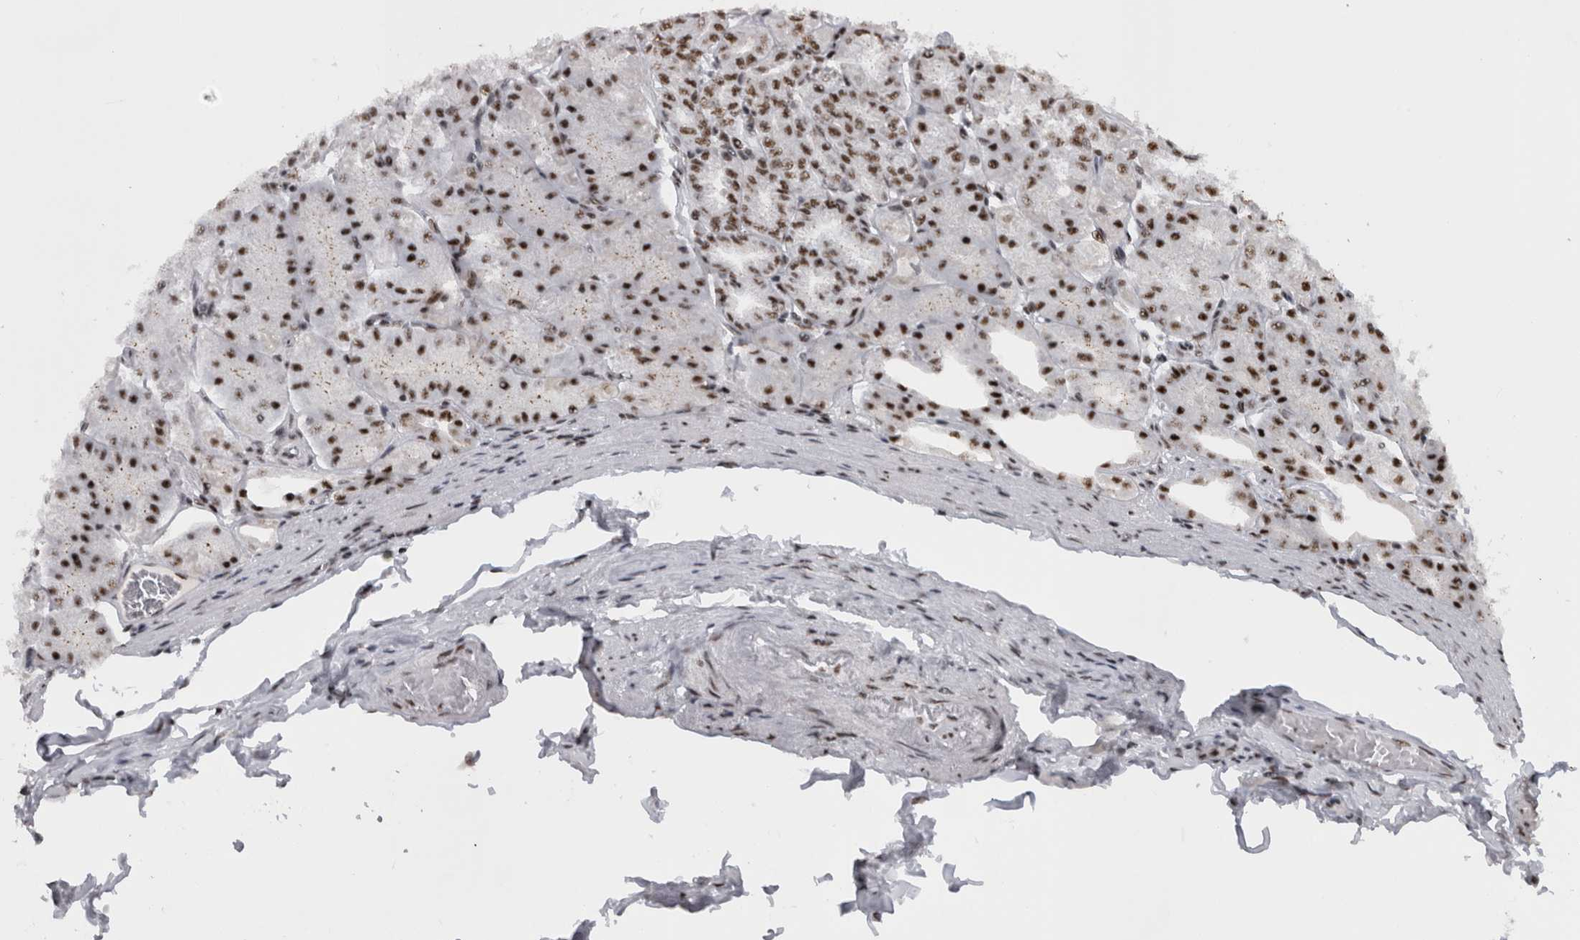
{"staining": {"intensity": "strong", "quantity": ">75%", "location": "nuclear"}, "tissue": "stomach", "cell_type": "Glandular cells", "image_type": "normal", "snomed": [{"axis": "morphology", "description": "Normal tissue, NOS"}, {"axis": "topography", "description": "Stomach, lower"}], "caption": "Immunohistochemistry (IHC) photomicrograph of normal stomach stained for a protein (brown), which shows high levels of strong nuclear expression in approximately >75% of glandular cells.", "gene": "CDK11A", "patient": {"sex": "male", "age": 71}}